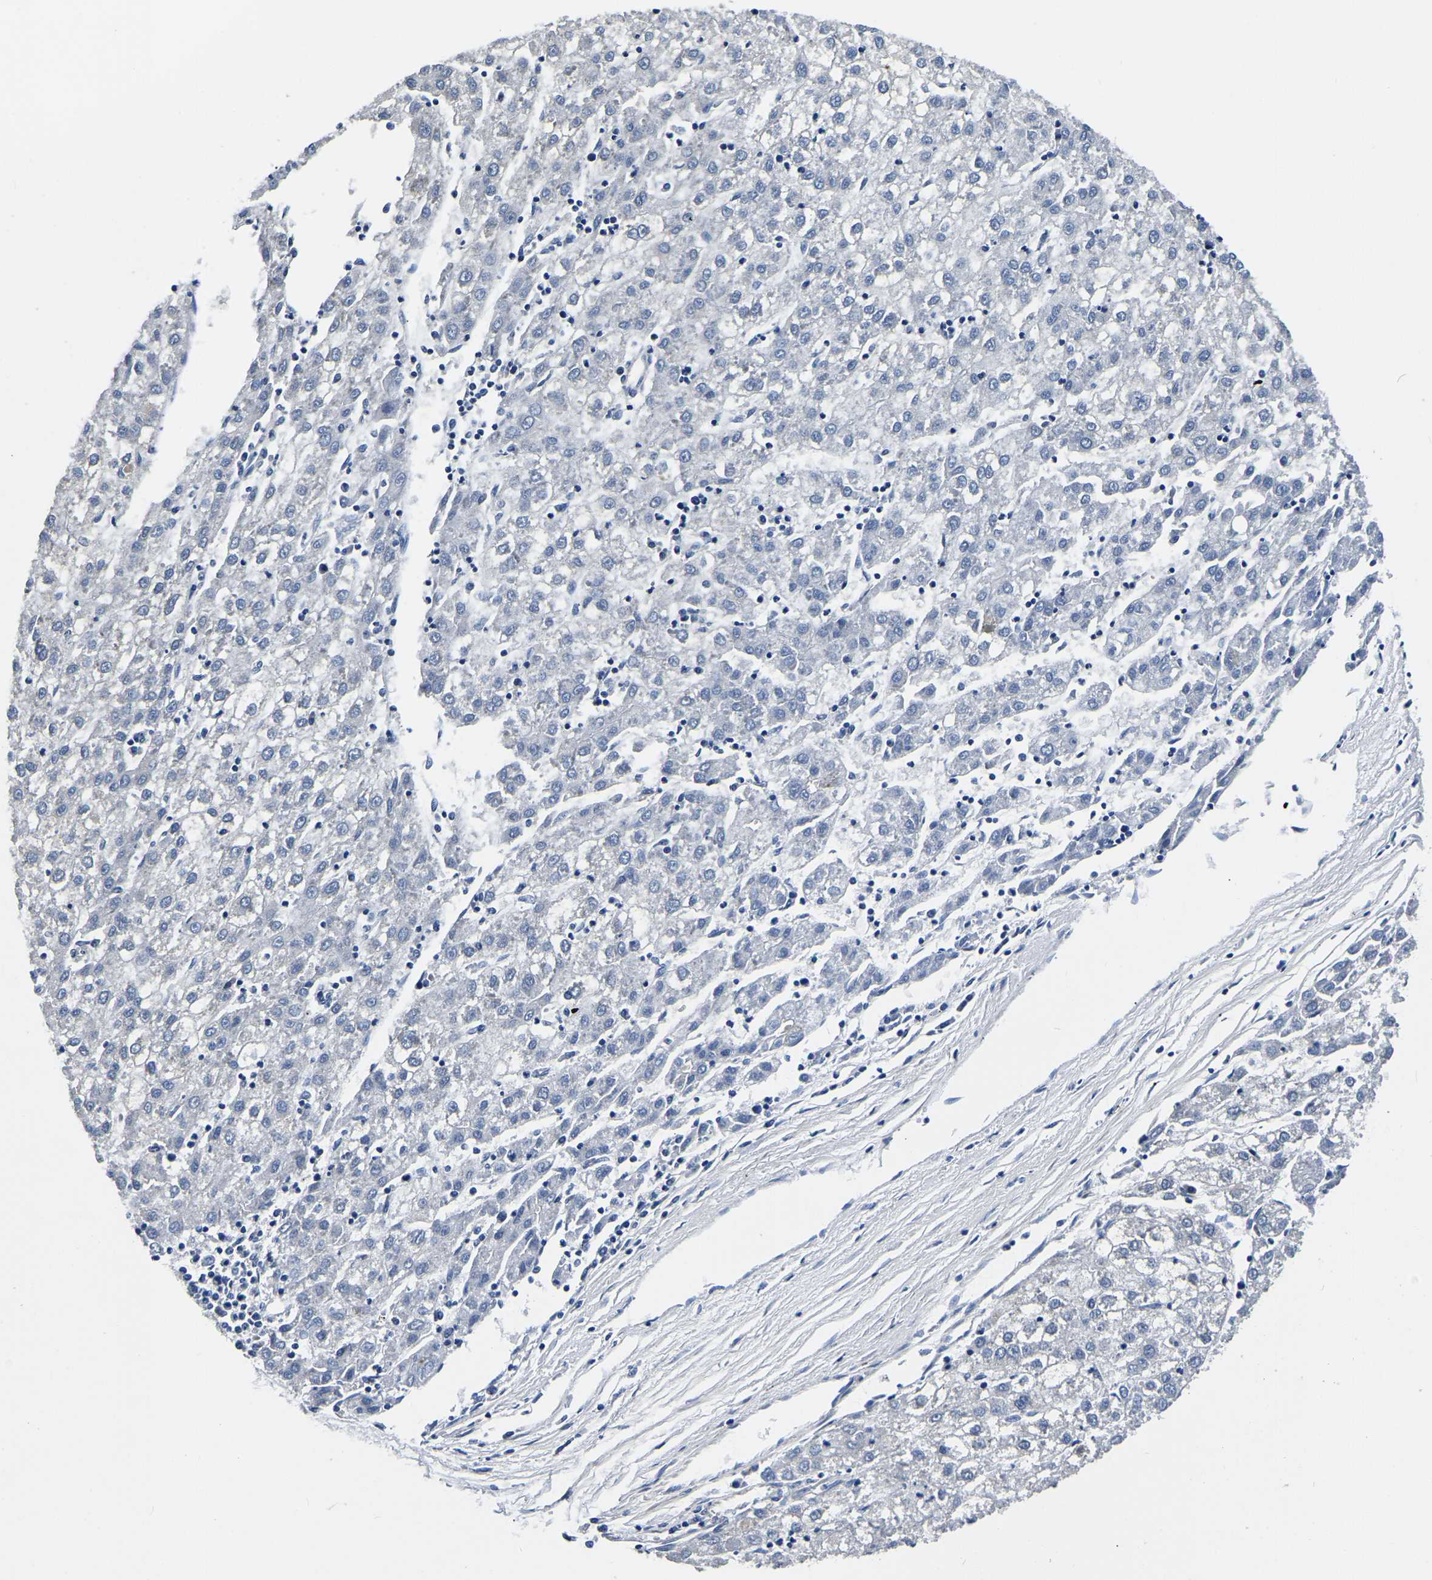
{"staining": {"intensity": "negative", "quantity": "none", "location": "none"}, "tissue": "liver cancer", "cell_type": "Tumor cells", "image_type": "cancer", "snomed": [{"axis": "morphology", "description": "Carcinoma, Hepatocellular, NOS"}, {"axis": "topography", "description": "Liver"}], "caption": "A high-resolution image shows immunohistochemistry staining of hepatocellular carcinoma (liver), which demonstrates no significant positivity in tumor cells. (Stains: DAB (3,3'-diaminobenzidine) immunohistochemistry (IHC) with hematoxylin counter stain, Microscopy: brightfield microscopy at high magnification).", "gene": "KCTD17", "patient": {"sex": "male", "age": 72}}